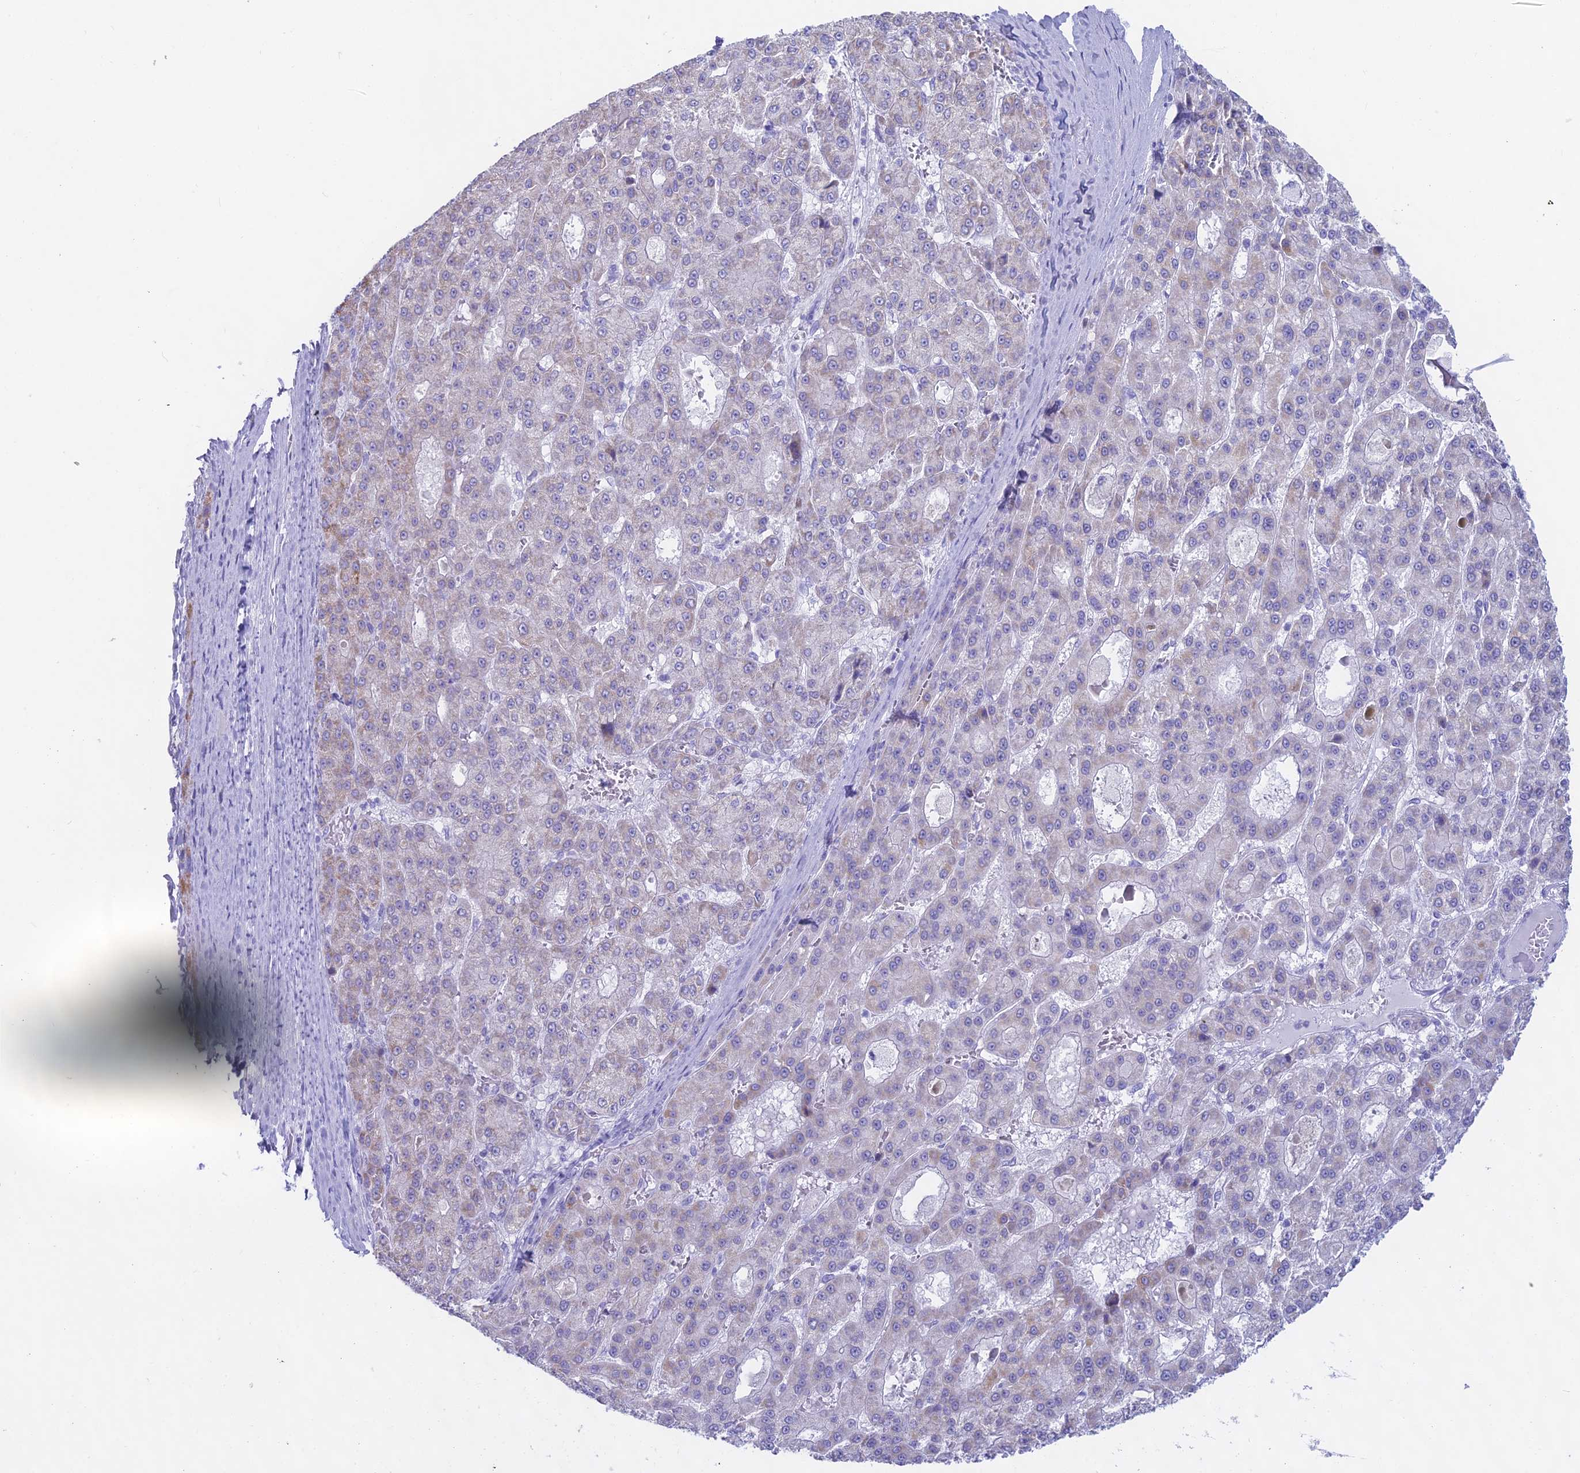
{"staining": {"intensity": "weak", "quantity": "<25%", "location": "cytoplasmic/membranous"}, "tissue": "liver cancer", "cell_type": "Tumor cells", "image_type": "cancer", "snomed": [{"axis": "morphology", "description": "Carcinoma, Hepatocellular, NOS"}, {"axis": "topography", "description": "Liver"}], "caption": "DAB (3,3'-diaminobenzidine) immunohistochemical staining of liver cancer shows no significant expression in tumor cells.", "gene": "CGB2", "patient": {"sex": "male", "age": 70}}